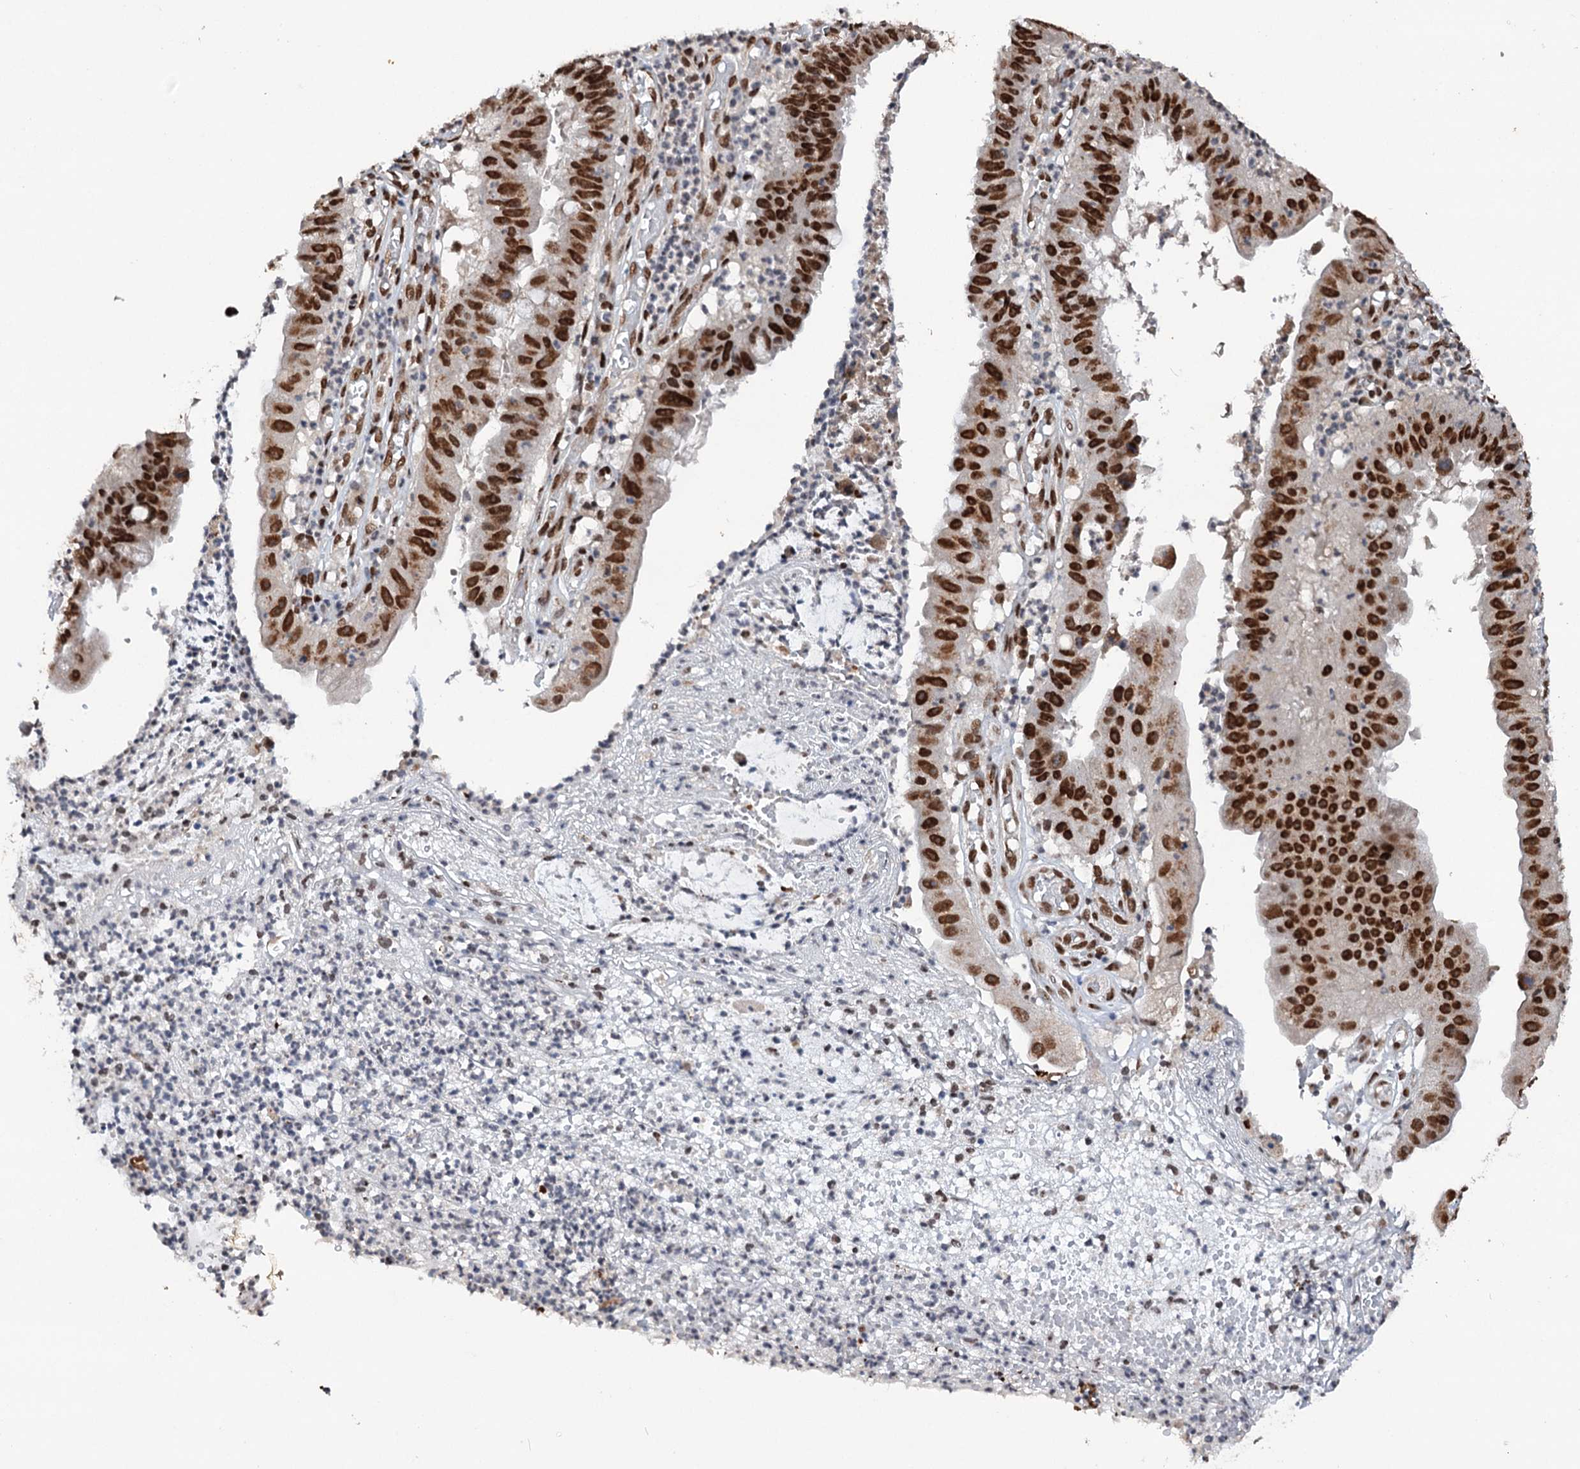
{"staining": {"intensity": "strong", "quantity": ">75%", "location": "nuclear"}, "tissue": "stomach cancer", "cell_type": "Tumor cells", "image_type": "cancer", "snomed": [{"axis": "morphology", "description": "Adenocarcinoma, NOS"}, {"axis": "topography", "description": "Stomach"}], "caption": "Protein positivity by immunohistochemistry demonstrates strong nuclear expression in approximately >75% of tumor cells in stomach adenocarcinoma.", "gene": "MATR3", "patient": {"sex": "male", "age": 59}}